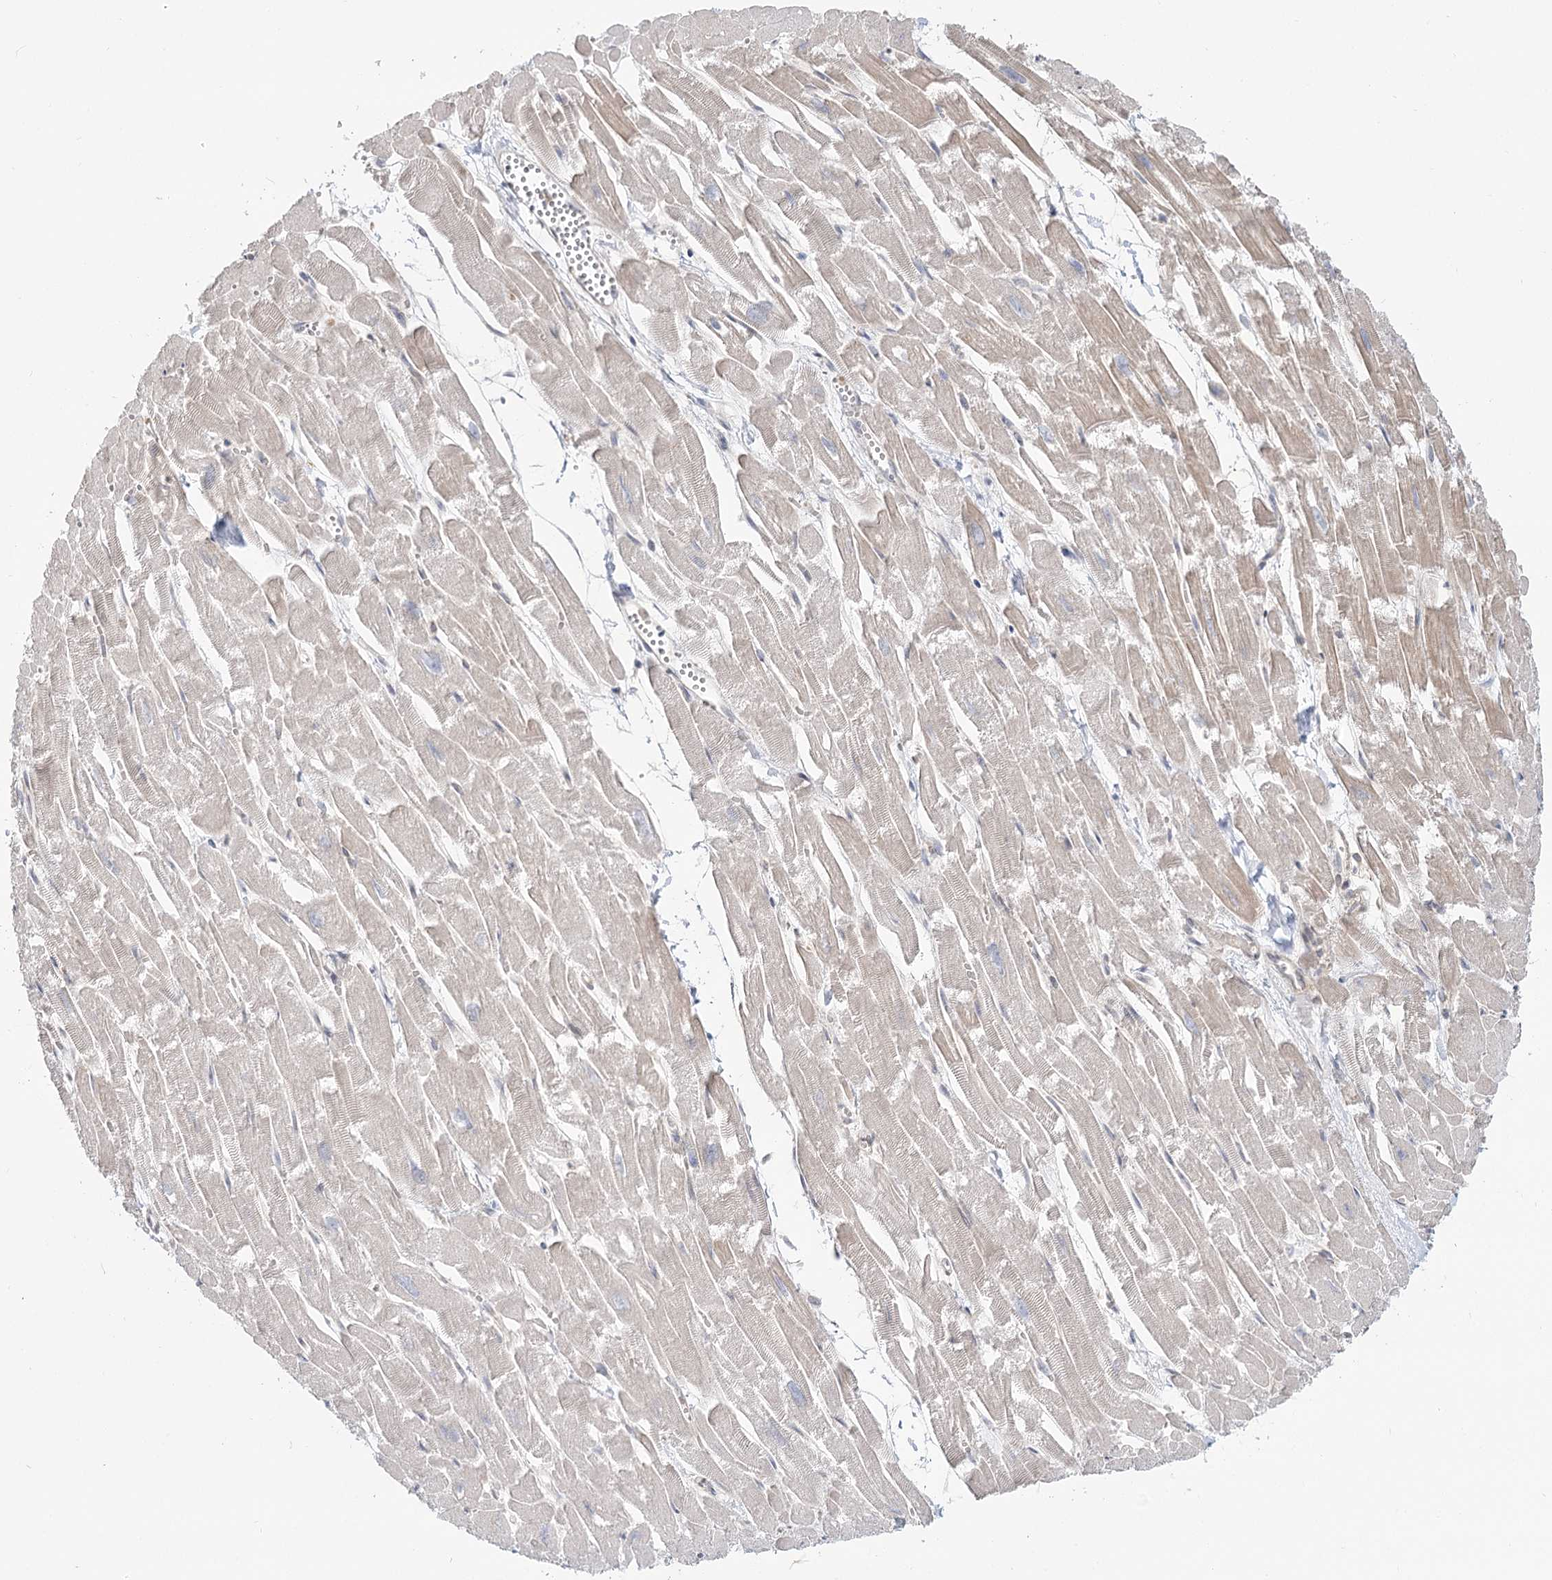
{"staining": {"intensity": "weak", "quantity": "25%-75%", "location": "cytoplasmic/membranous"}, "tissue": "heart muscle", "cell_type": "Cardiomyocytes", "image_type": "normal", "snomed": [{"axis": "morphology", "description": "Normal tissue, NOS"}, {"axis": "topography", "description": "Heart"}], "caption": "IHC image of normal heart muscle: heart muscle stained using IHC demonstrates low levels of weak protein expression localized specifically in the cytoplasmic/membranous of cardiomyocytes, appearing as a cytoplasmic/membranous brown color.", "gene": "MTMR3", "patient": {"sex": "male", "age": 54}}